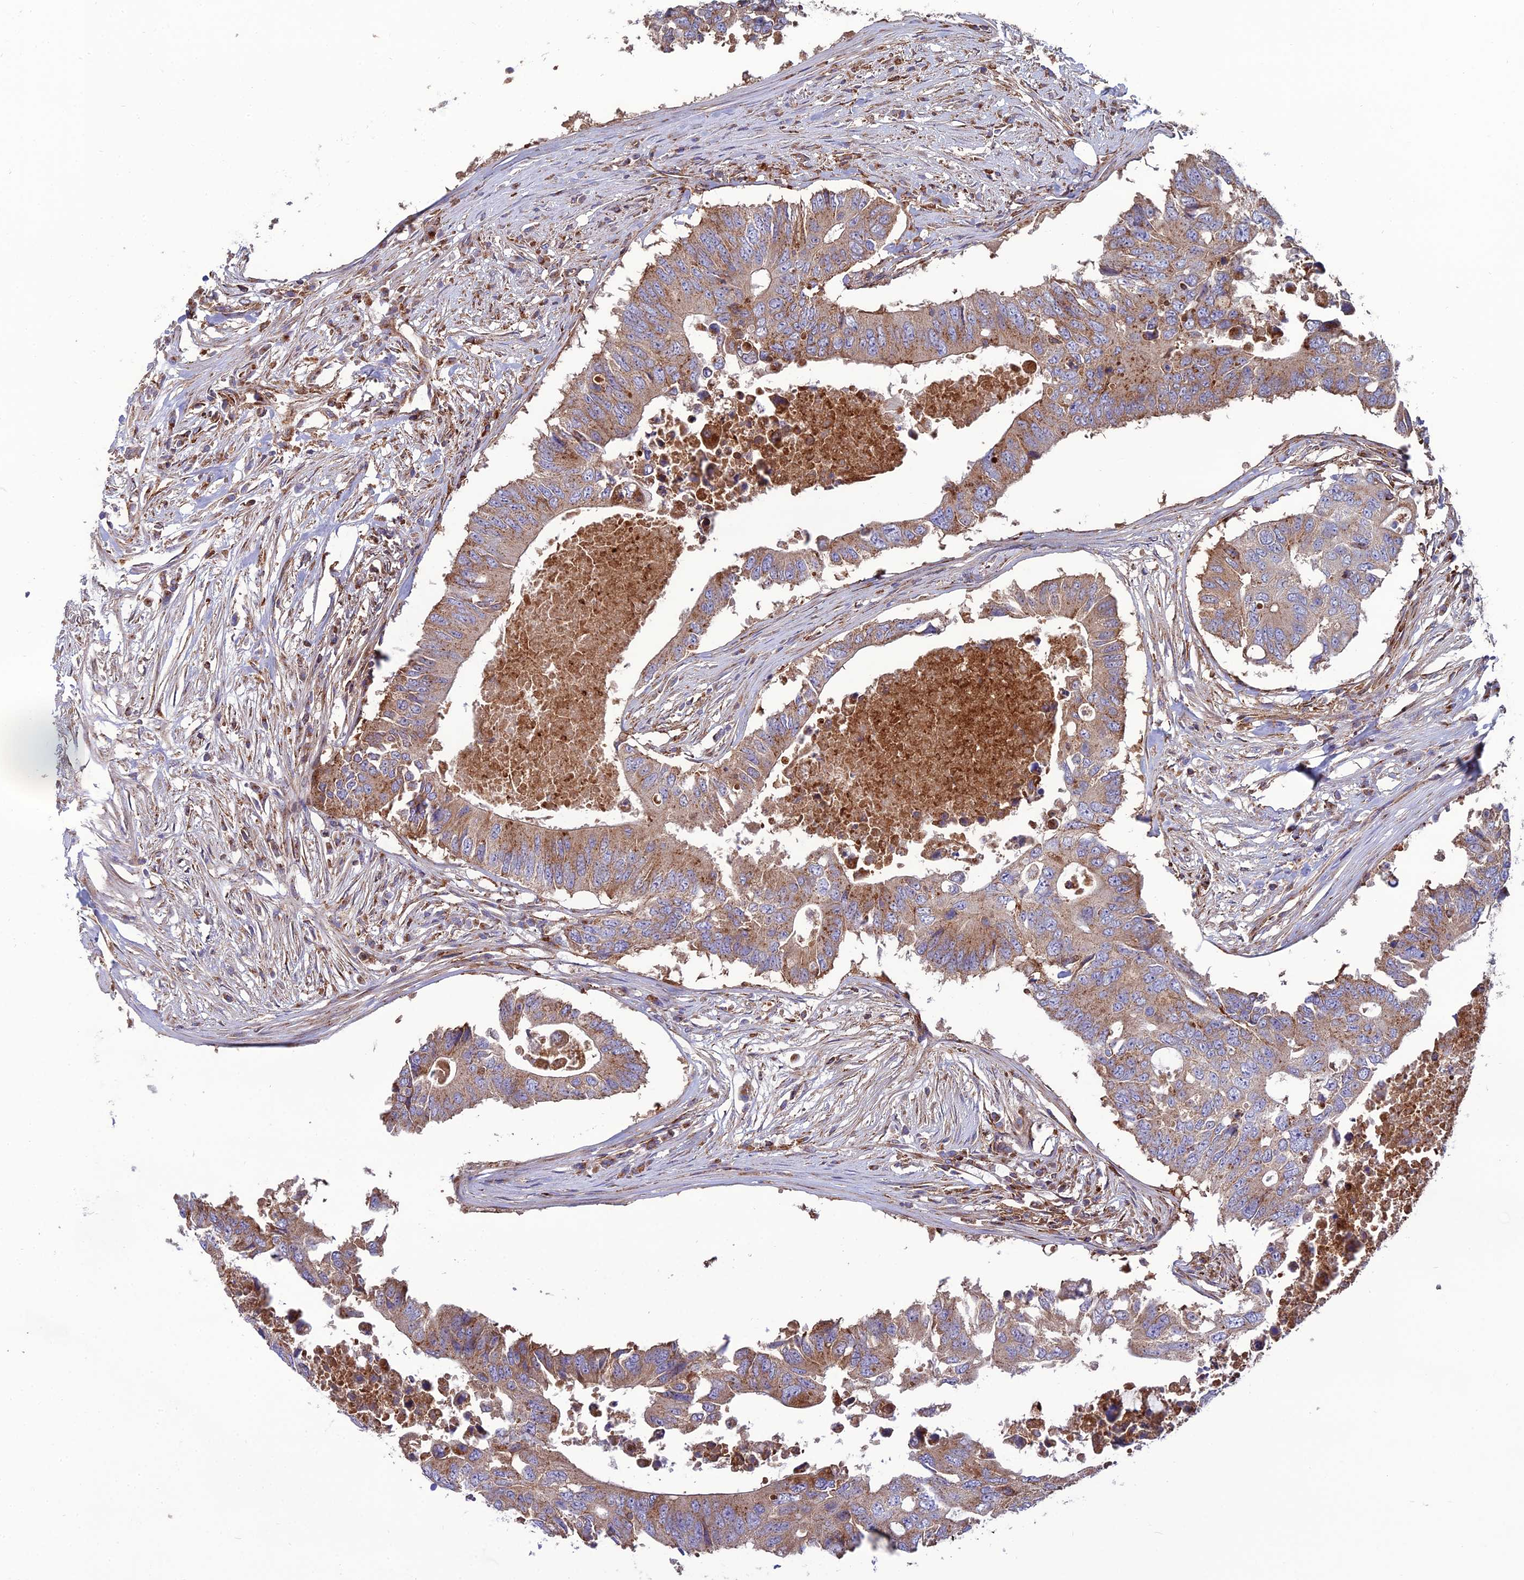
{"staining": {"intensity": "moderate", "quantity": ">75%", "location": "cytoplasmic/membranous"}, "tissue": "colorectal cancer", "cell_type": "Tumor cells", "image_type": "cancer", "snomed": [{"axis": "morphology", "description": "Adenocarcinoma, NOS"}, {"axis": "topography", "description": "Colon"}], "caption": "Immunohistochemistry (IHC) of colorectal cancer displays medium levels of moderate cytoplasmic/membranous staining in about >75% of tumor cells. (Stains: DAB in brown, nuclei in blue, Microscopy: brightfield microscopy at high magnification).", "gene": "LNPEP", "patient": {"sex": "male", "age": 71}}